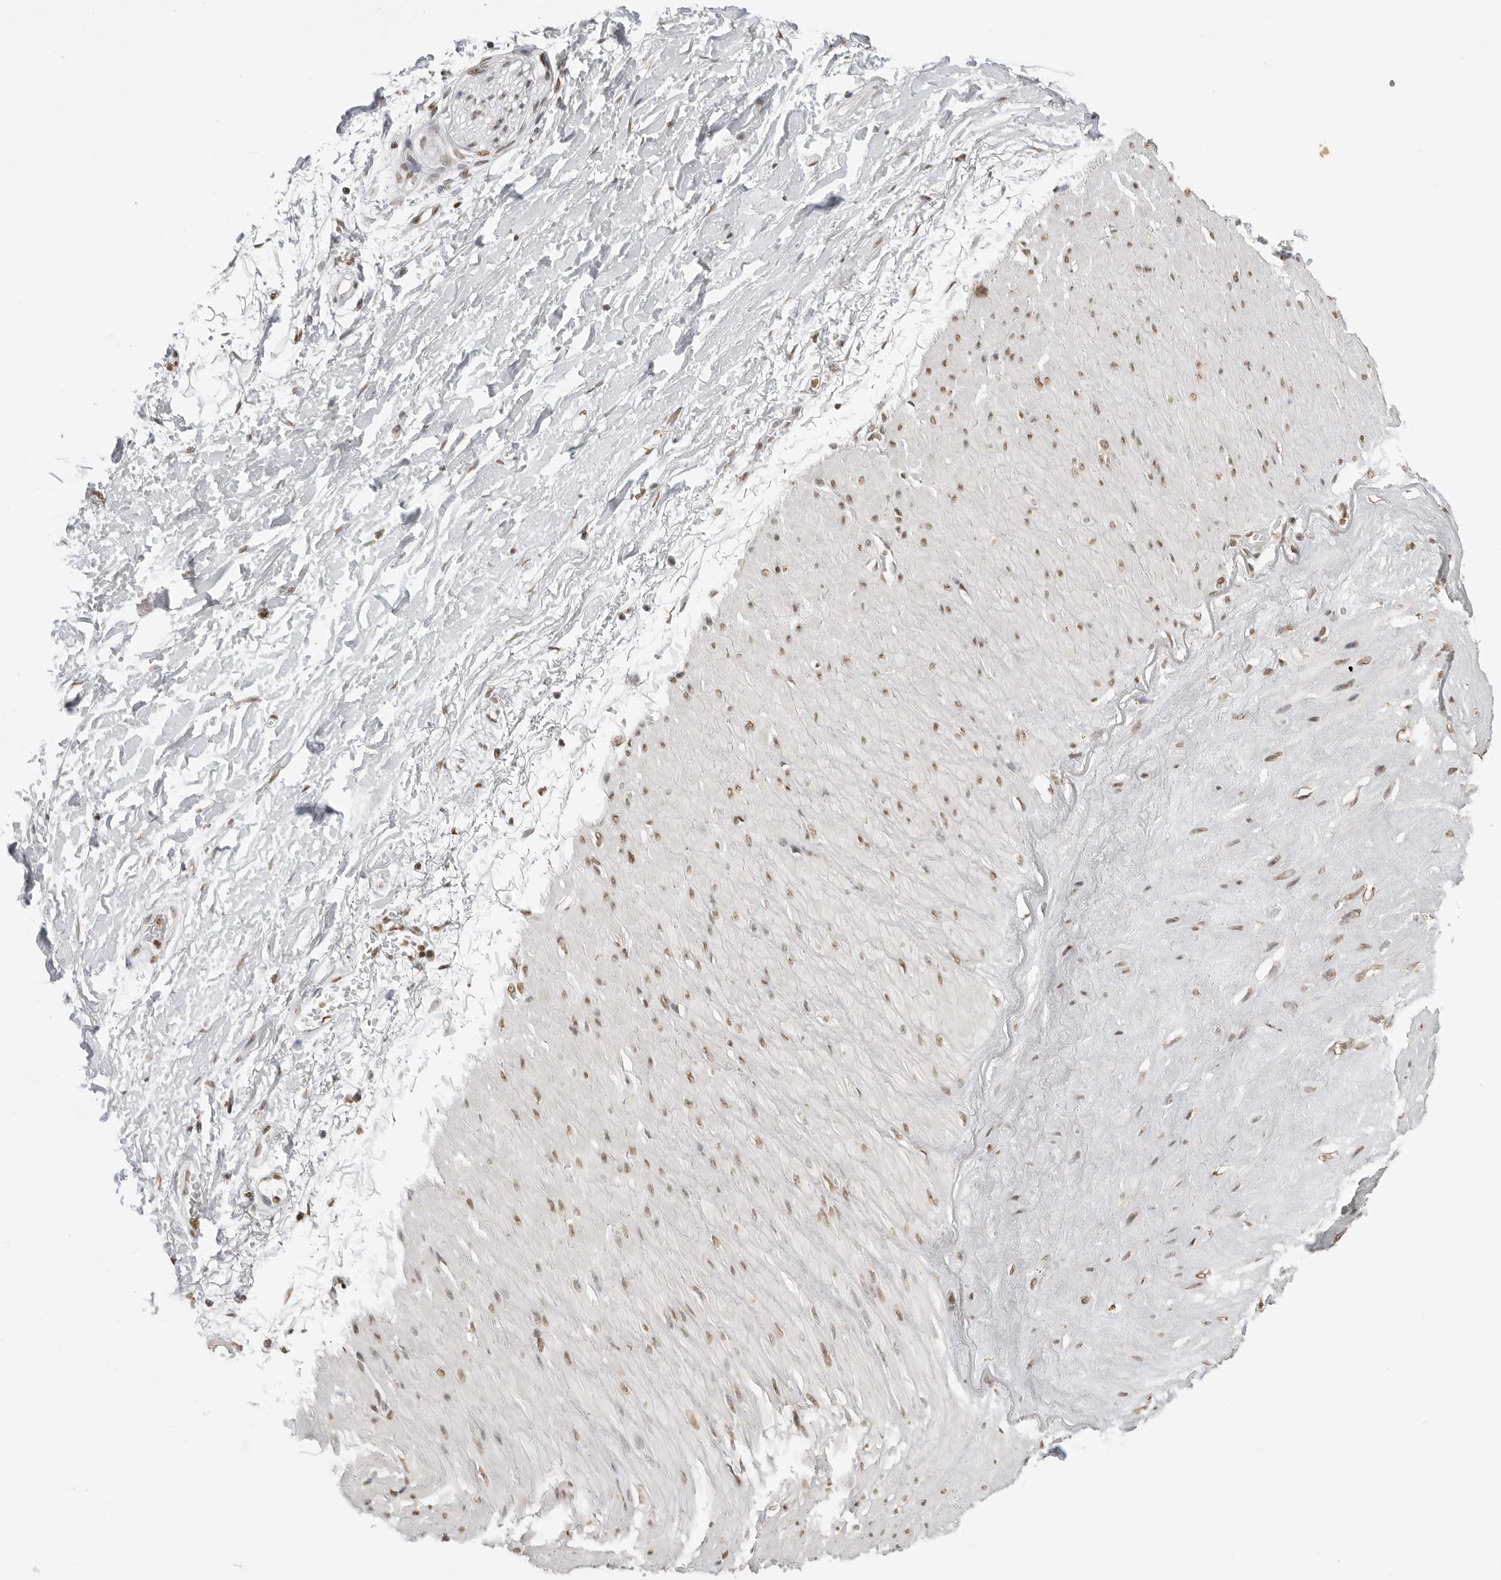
{"staining": {"intensity": "negative", "quantity": "none", "location": "none"}, "tissue": "adipose tissue", "cell_type": "Adipocytes", "image_type": "normal", "snomed": [{"axis": "morphology", "description": "Normal tissue, NOS"}, {"axis": "topography", "description": "Soft tissue"}], "caption": "Adipocytes show no significant expression in normal adipose tissue.", "gene": "RPA2", "patient": {"sex": "male", "age": 72}}